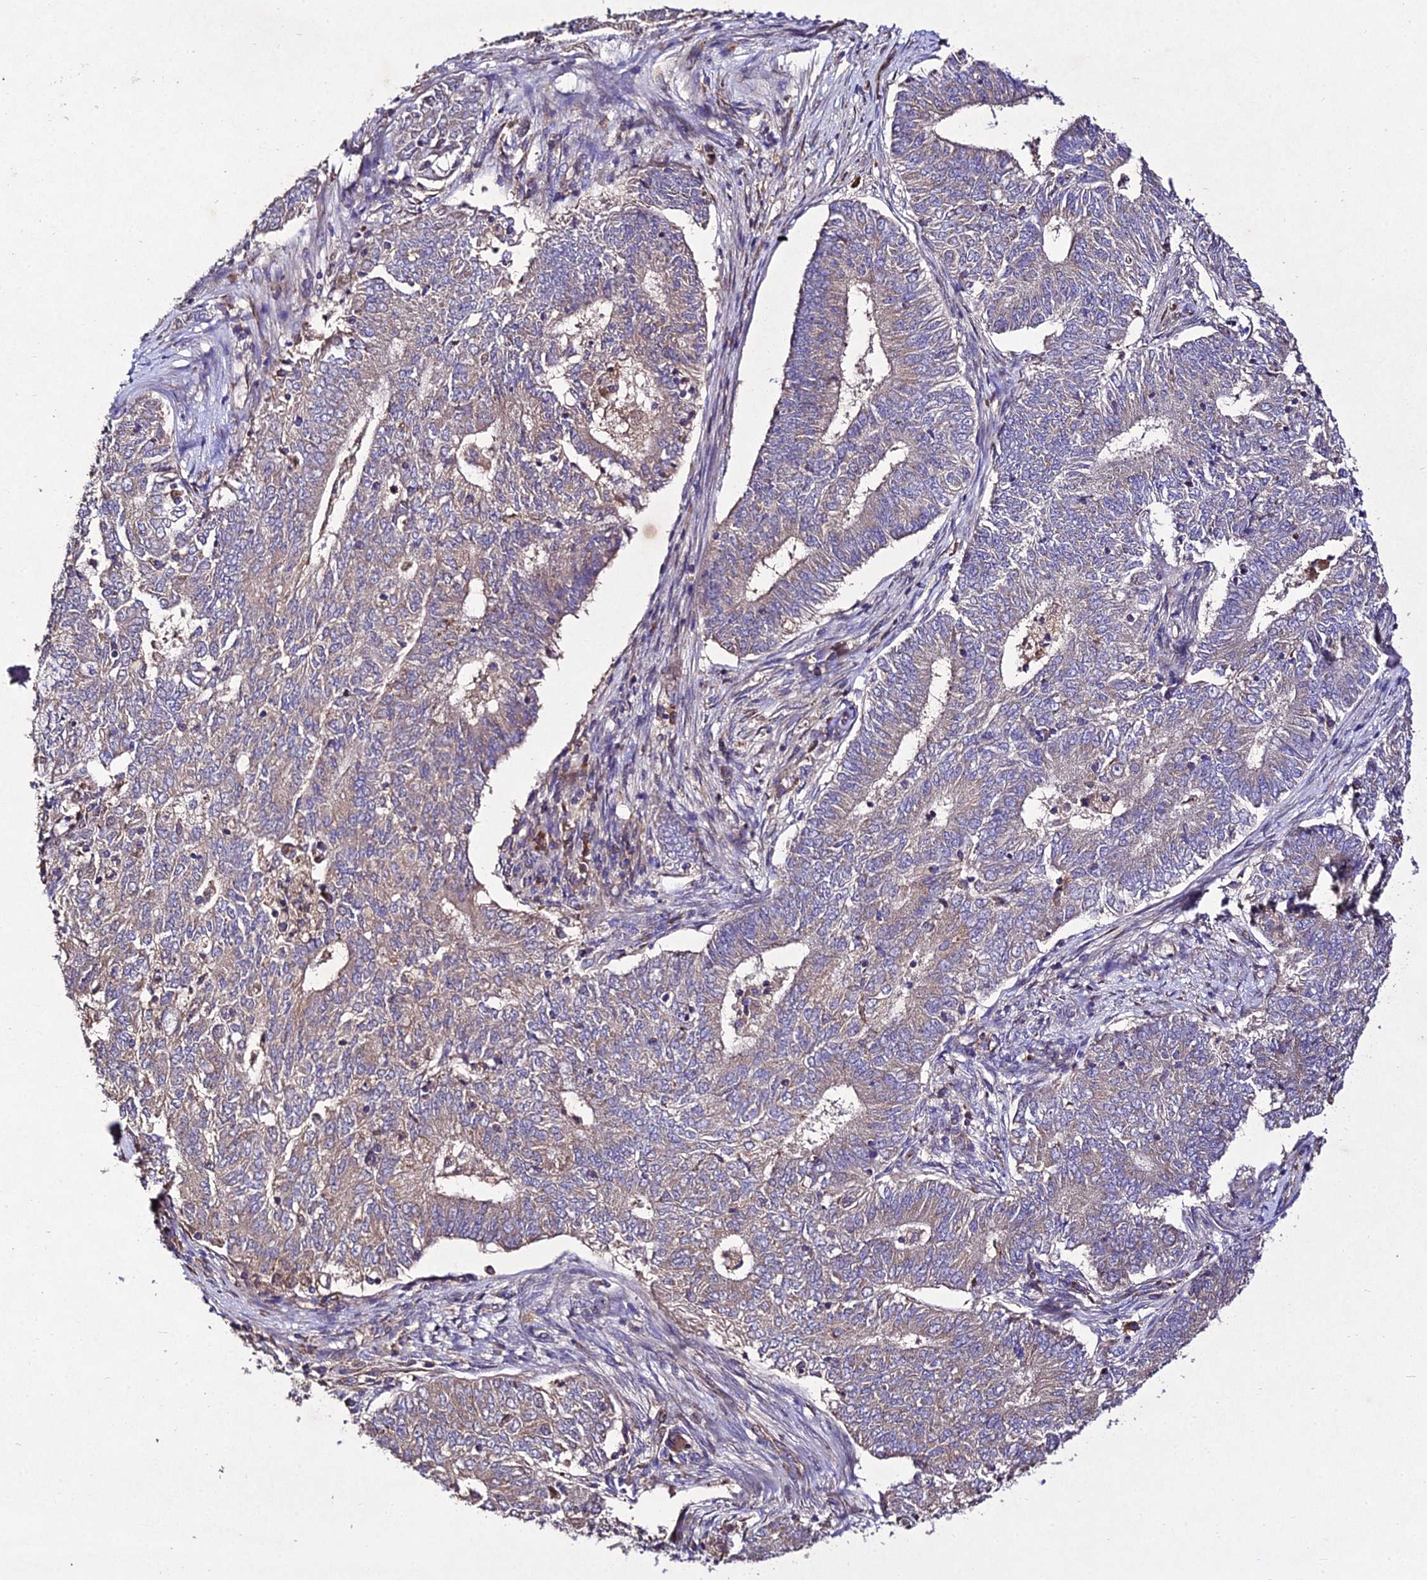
{"staining": {"intensity": "weak", "quantity": "25%-75%", "location": "cytoplasmic/membranous"}, "tissue": "endometrial cancer", "cell_type": "Tumor cells", "image_type": "cancer", "snomed": [{"axis": "morphology", "description": "Adenocarcinoma, NOS"}, {"axis": "topography", "description": "Endometrium"}], "caption": "A low amount of weak cytoplasmic/membranous staining is seen in about 25%-75% of tumor cells in endometrial cancer tissue.", "gene": "AP3M2", "patient": {"sex": "female", "age": 62}}